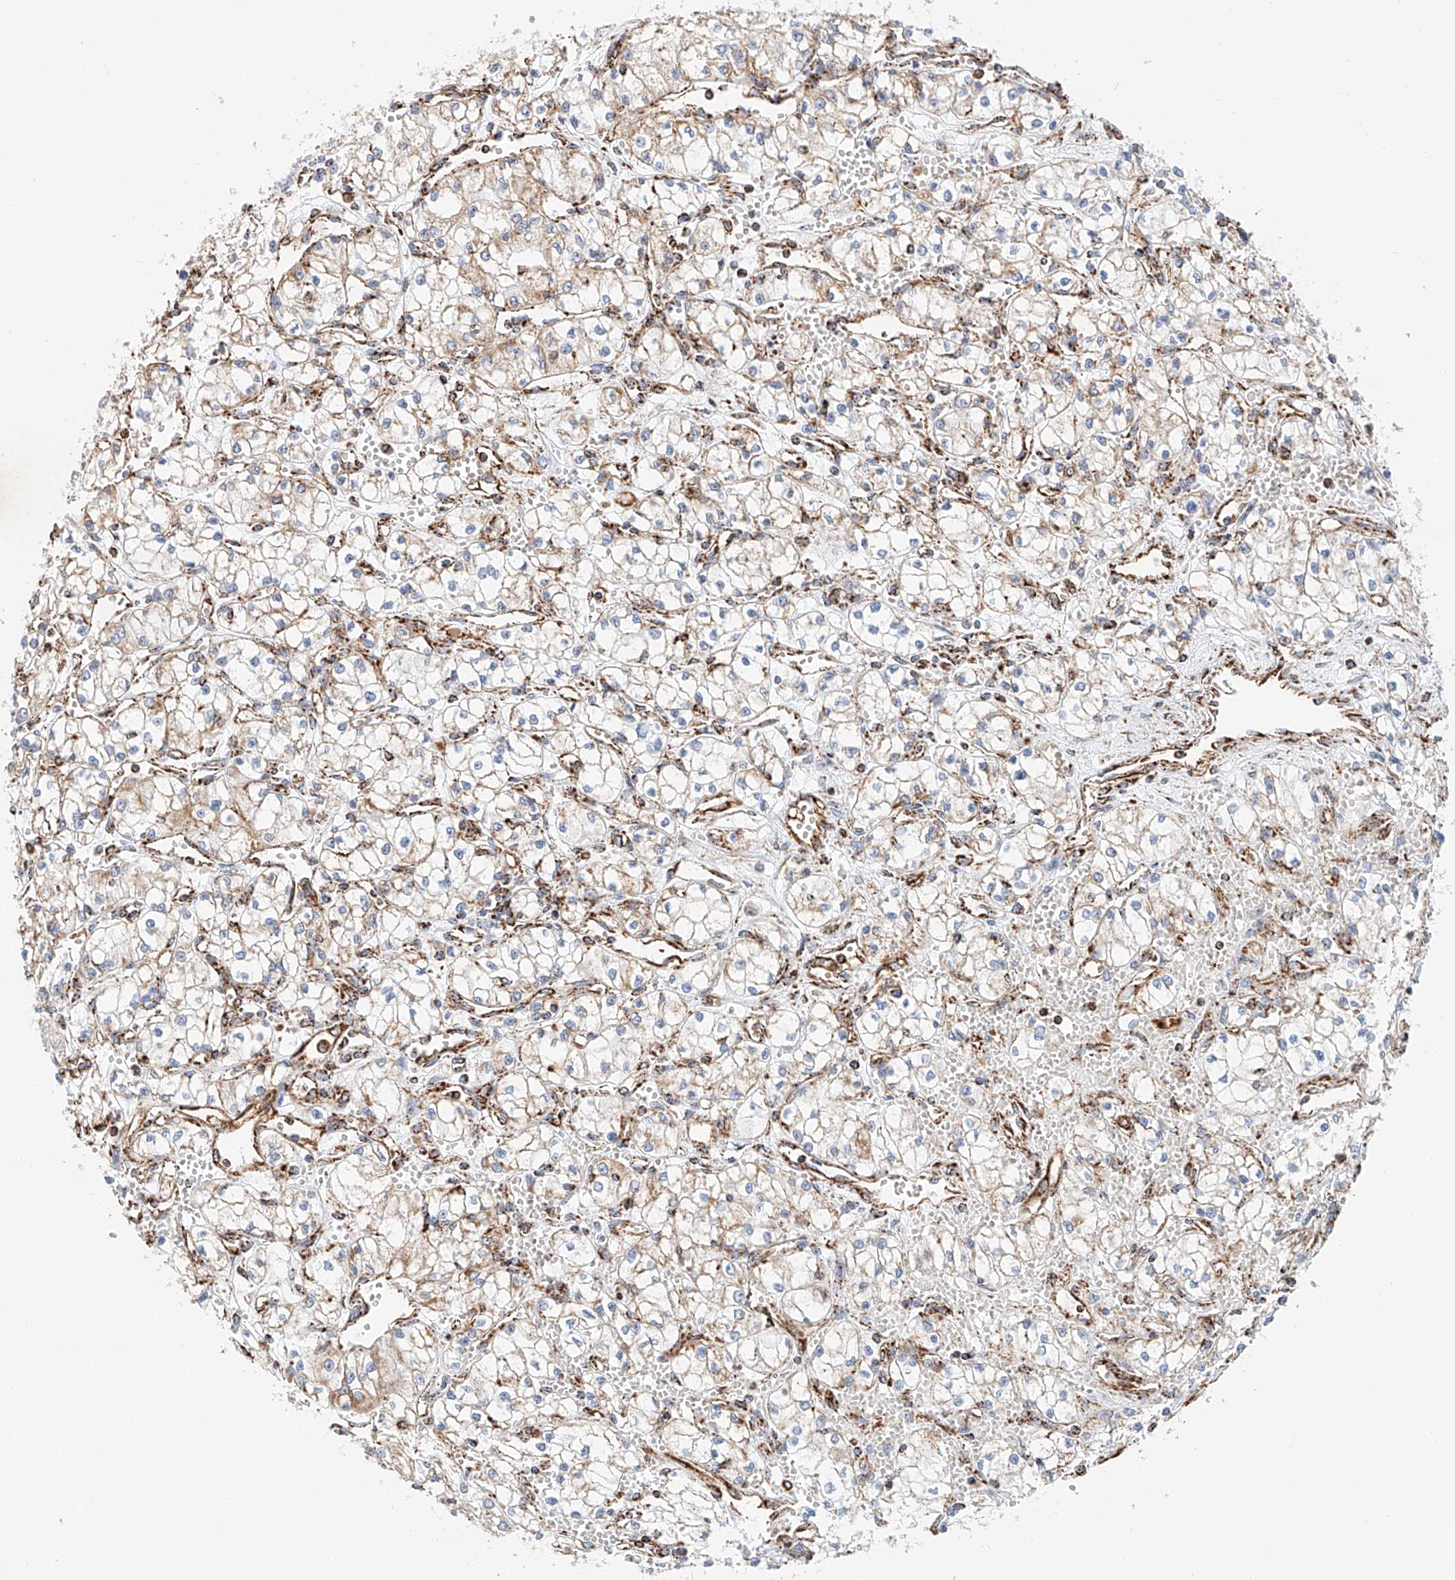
{"staining": {"intensity": "weak", "quantity": "<25%", "location": "cytoplasmic/membranous"}, "tissue": "renal cancer", "cell_type": "Tumor cells", "image_type": "cancer", "snomed": [{"axis": "morphology", "description": "Normal tissue, NOS"}, {"axis": "morphology", "description": "Adenocarcinoma, NOS"}, {"axis": "topography", "description": "Kidney"}], "caption": "Renal cancer (adenocarcinoma) was stained to show a protein in brown. There is no significant staining in tumor cells. The staining is performed using DAB (3,3'-diaminobenzidine) brown chromogen with nuclei counter-stained in using hematoxylin.", "gene": "NDUFV3", "patient": {"sex": "male", "age": 59}}